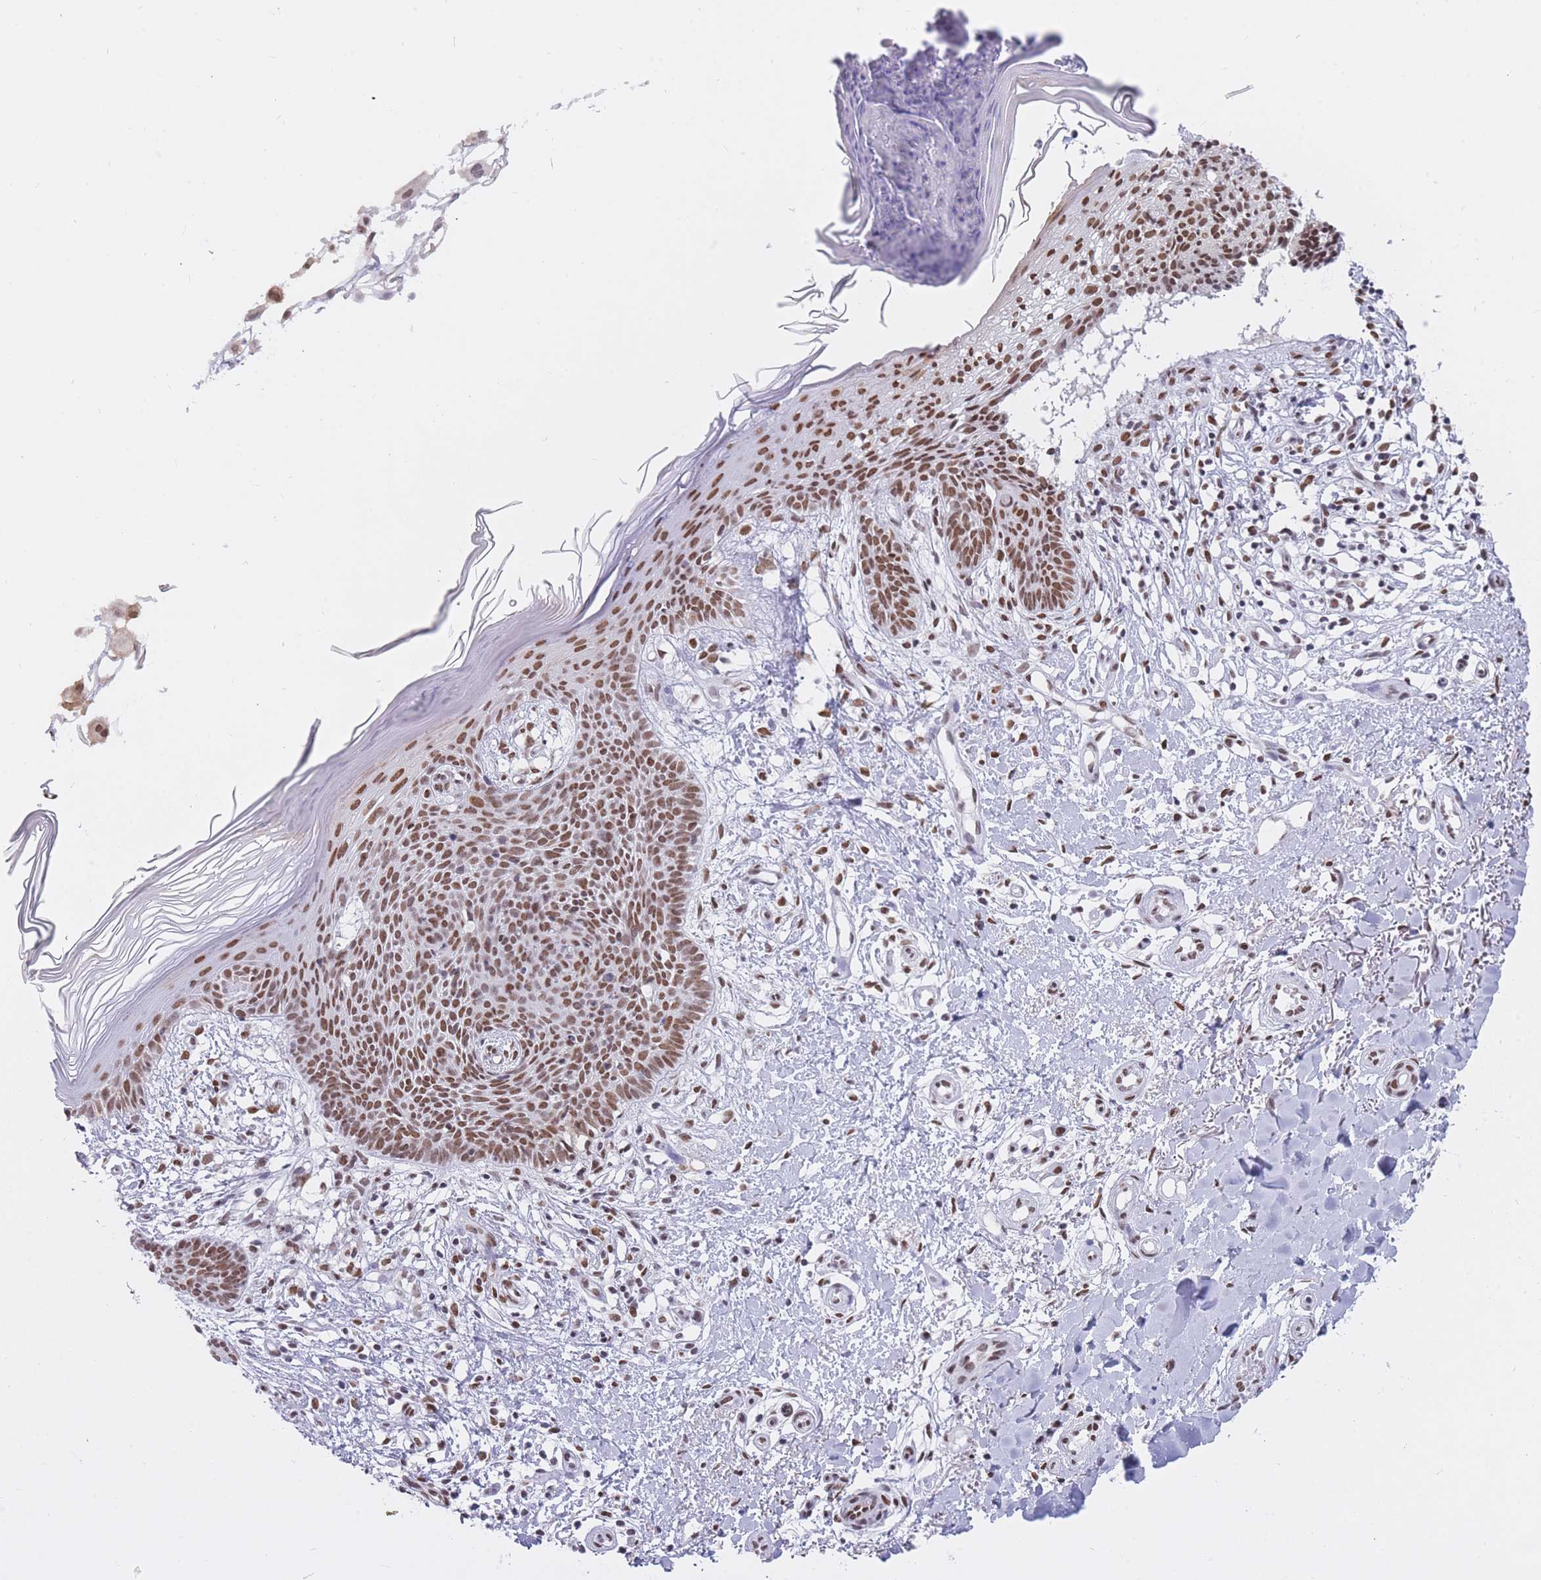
{"staining": {"intensity": "moderate", "quantity": ">75%", "location": "nuclear"}, "tissue": "skin cancer", "cell_type": "Tumor cells", "image_type": "cancer", "snomed": [{"axis": "morphology", "description": "Basal cell carcinoma"}, {"axis": "topography", "description": "Skin"}], "caption": "About >75% of tumor cells in human skin basal cell carcinoma display moderate nuclear protein positivity as visualized by brown immunohistochemical staining.", "gene": "HNRNPUL1", "patient": {"sex": "male", "age": 78}}